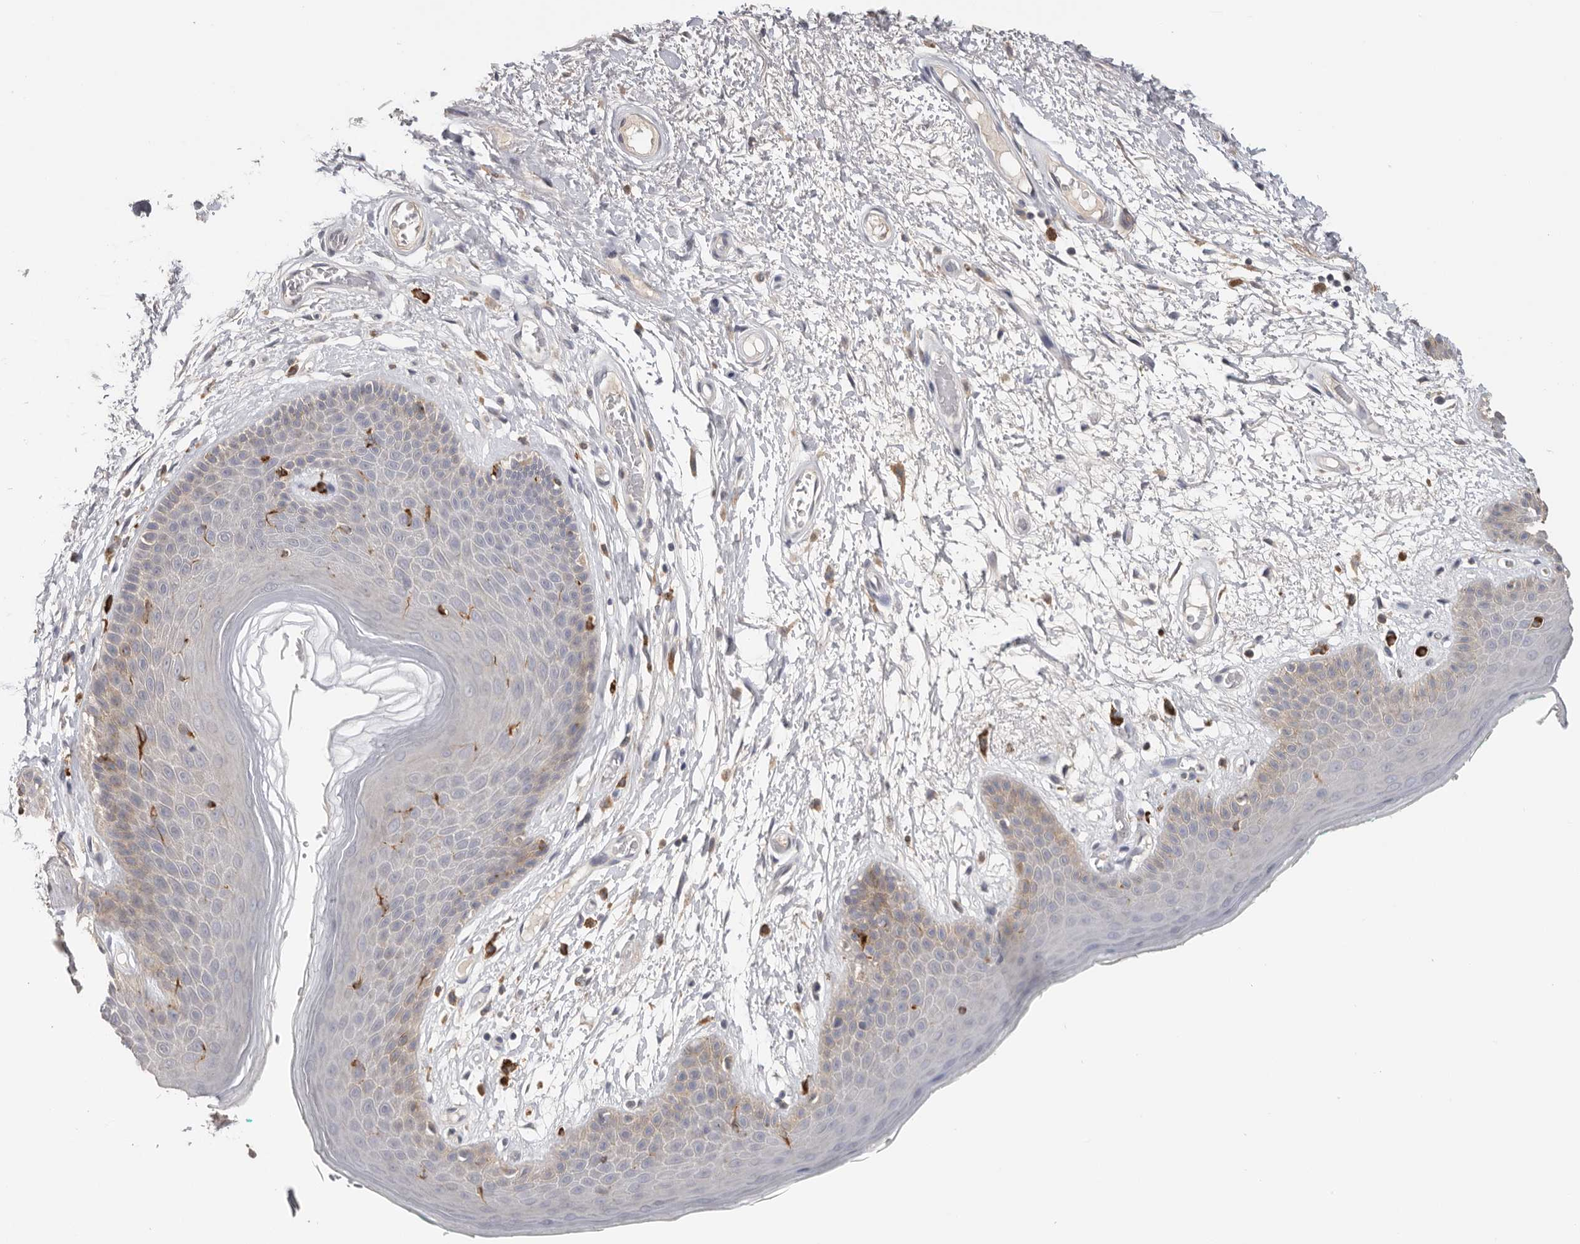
{"staining": {"intensity": "moderate", "quantity": "25%-75%", "location": "cytoplasmic/membranous"}, "tissue": "skin", "cell_type": "Epidermal cells", "image_type": "normal", "snomed": [{"axis": "morphology", "description": "Normal tissue, NOS"}, {"axis": "topography", "description": "Anal"}], "caption": "High-magnification brightfield microscopy of unremarkable skin stained with DAB (3,3'-diaminobenzidine) (brown) and counterstained with hematoxylin (blue). epidermal cells exhibit moderate cytoplasmic/membranous positivity is present in approximately25%-75% of cells. (Brightfield microscopy of DAB IHC at high magnification).", "gene": "TFRC", "patient": {"sex": "male", "age": 74}}